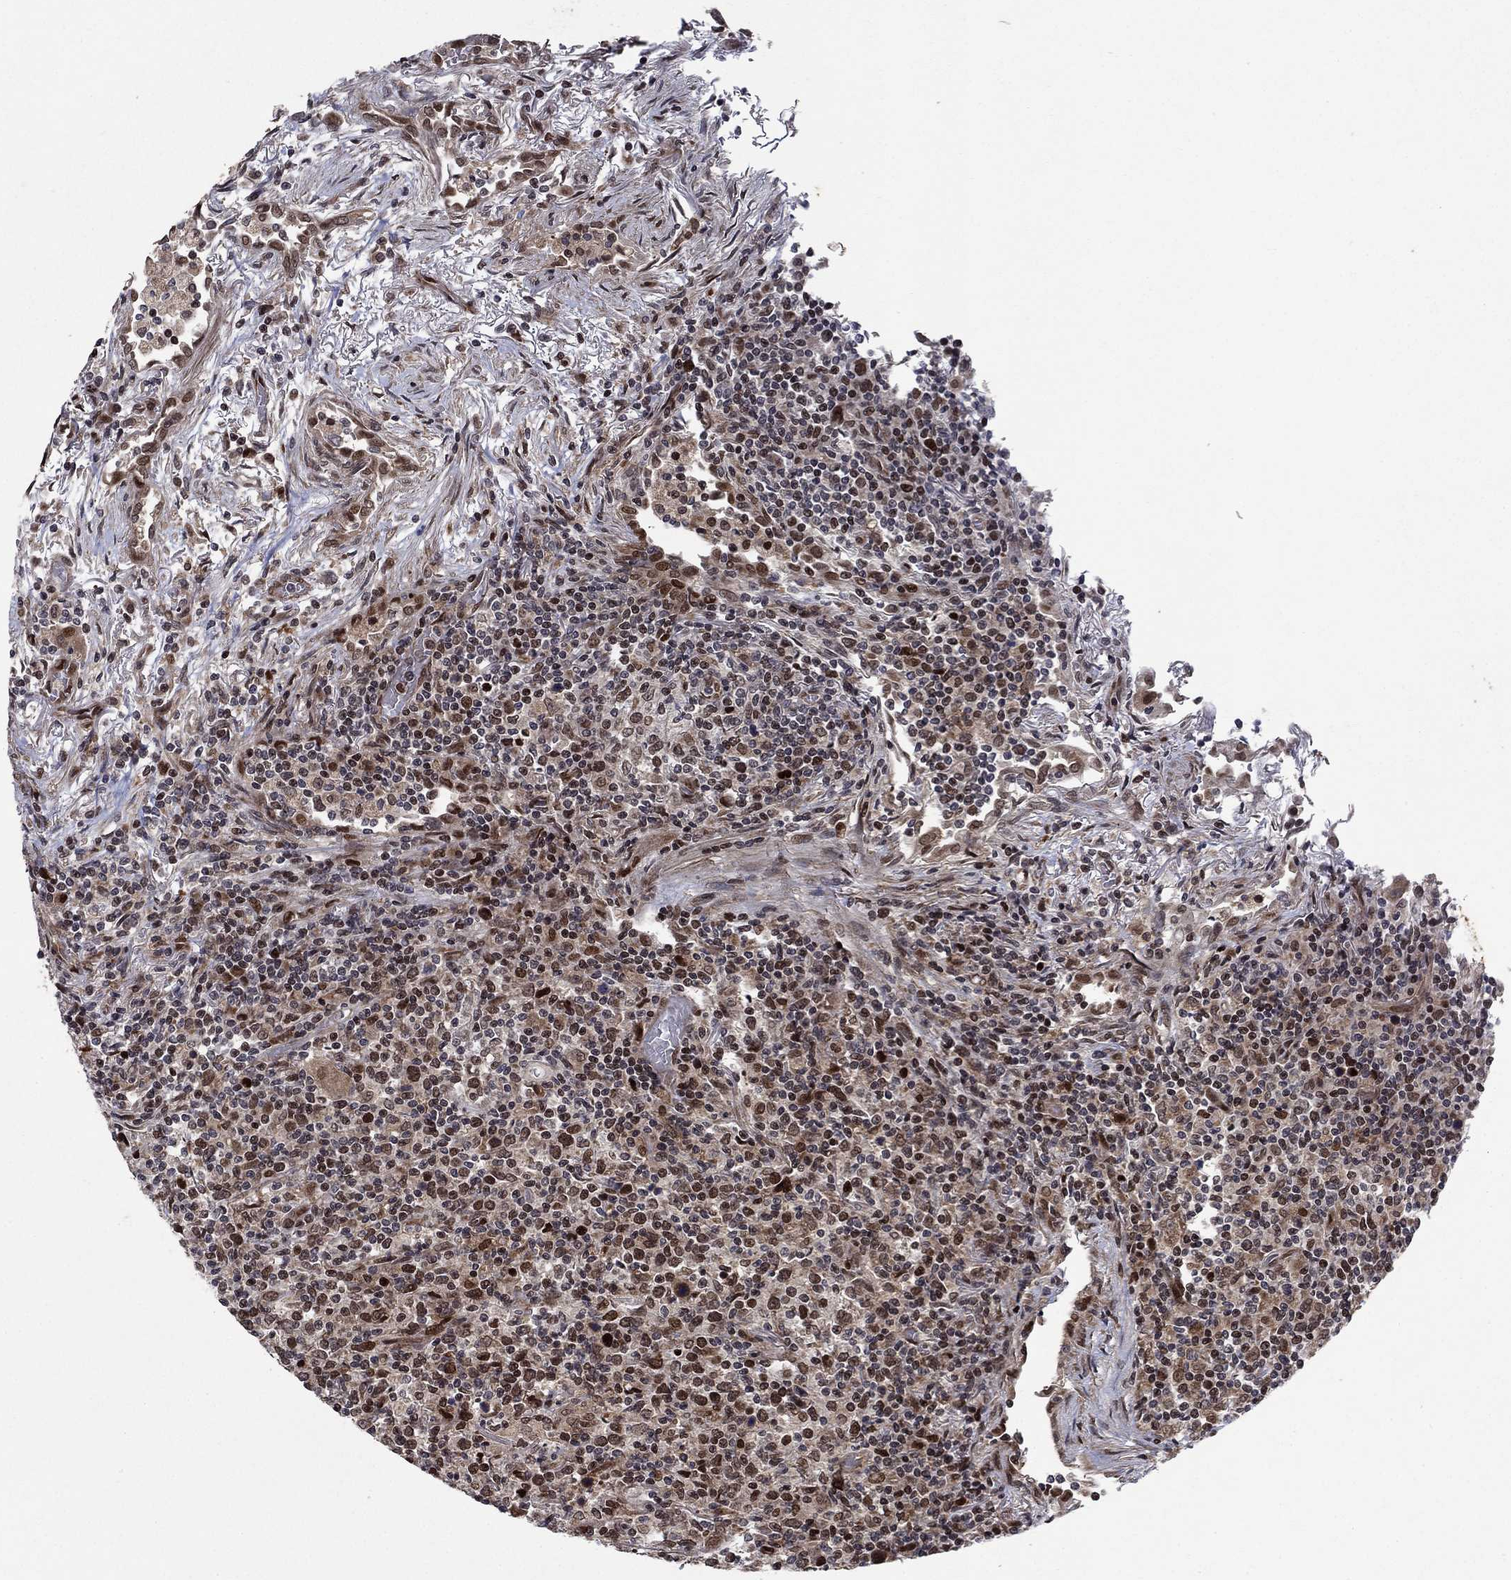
{"staining": {"intensity": "strong", "quantity": "25%-75%", "location": "cytoplasmic/membranous,nuclear"}, "tissue": "lymphoma", "cell_type": "Tumor cells", "image_type": "cancer", "snomed": [{"axis": "morphology", "description": "Malignant lymphoma, non-Hodgkin's type, High grade"}, {"axis": "topography", "description": "Lung"}], "caption": "Protein analysis of lymphoma tissue exhibits strong cytoplasmic/membranous and nuclear positivity in approximately 25%-75% of tumor cells.", "gene": "PRICKLE4", "patient": {"sex": "male", "age": 79}}